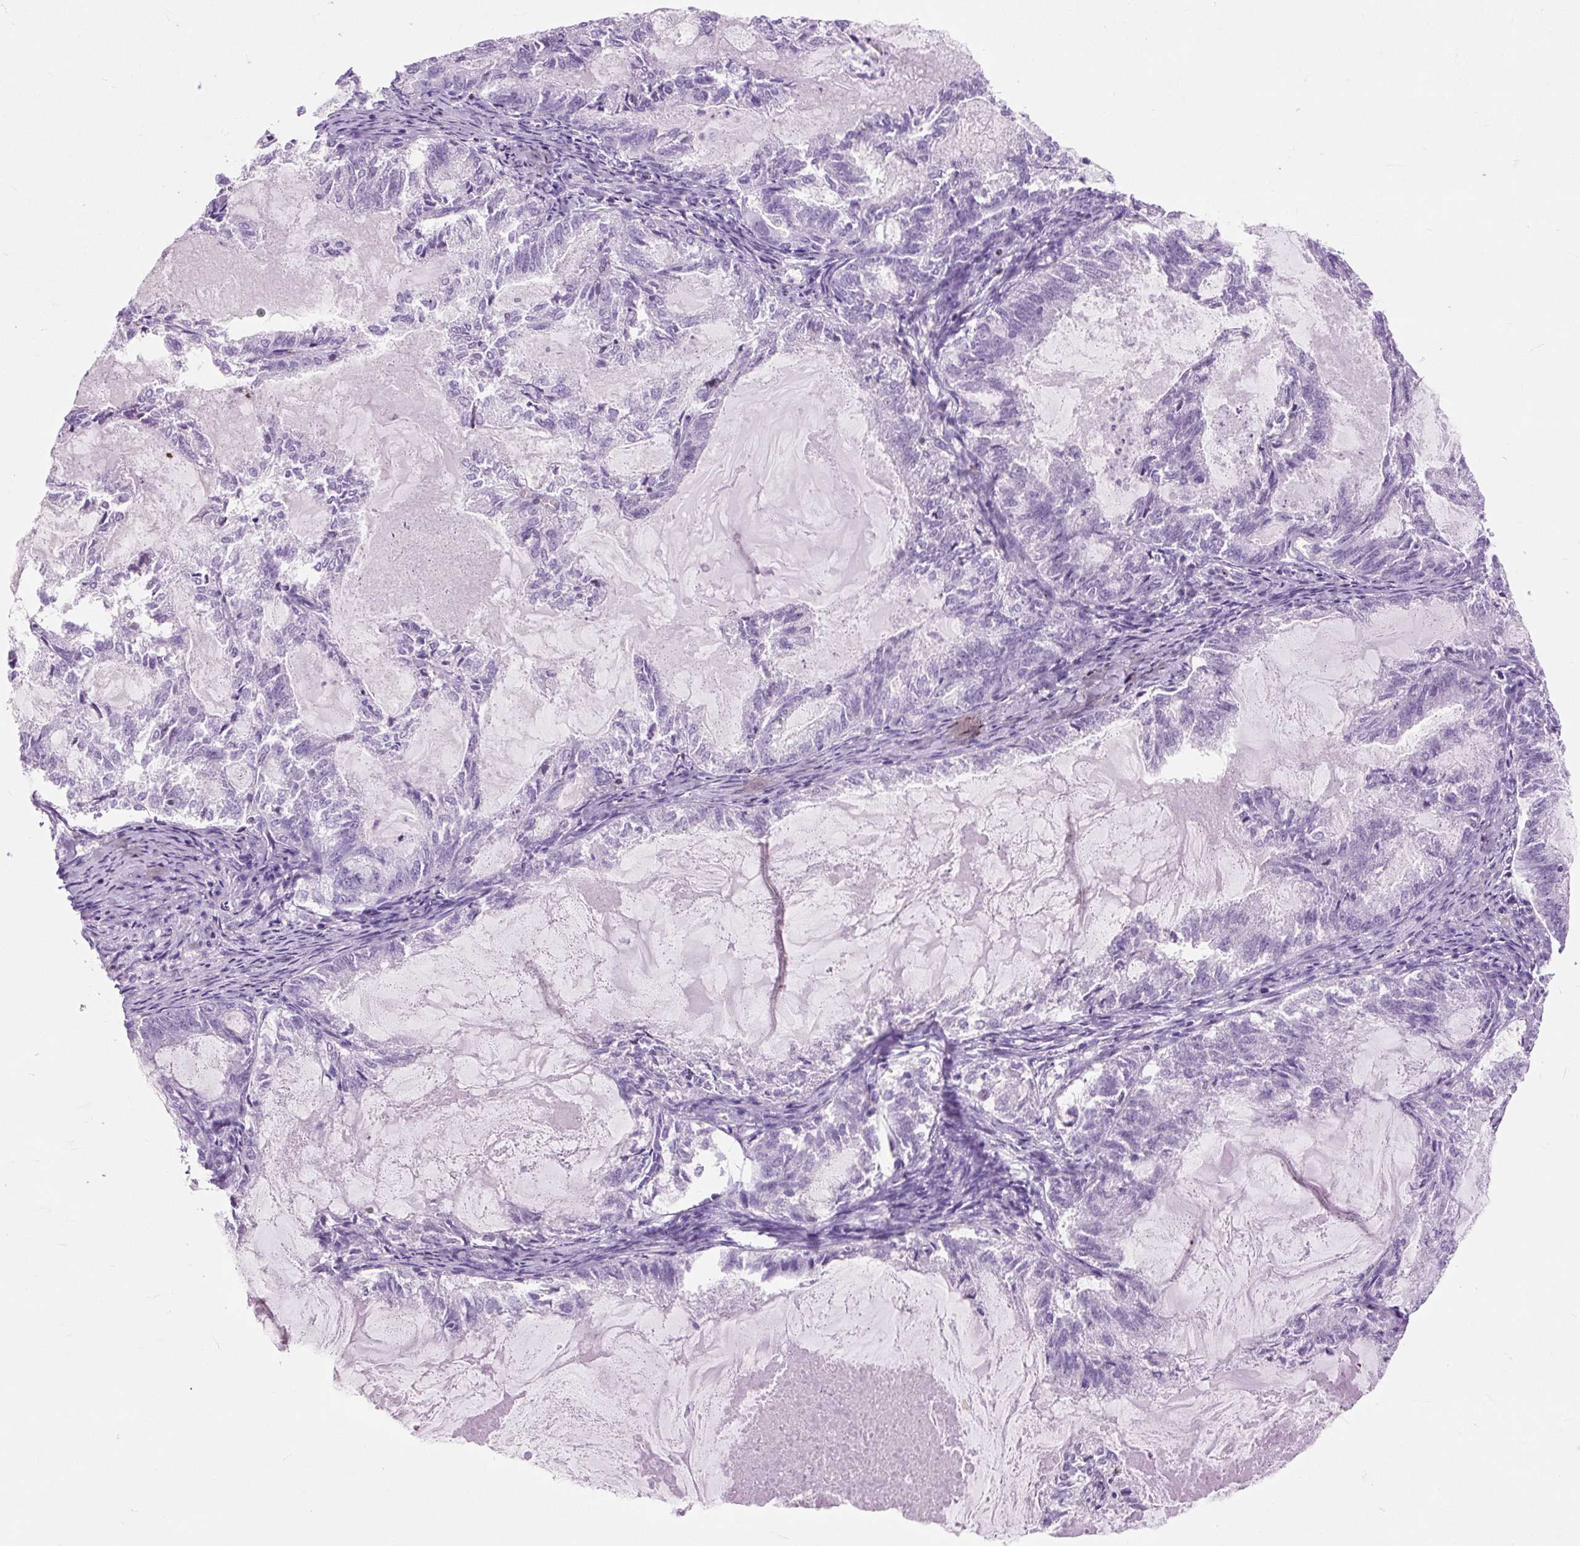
{"staining": {"intensity": "negative", "quantity": "none", "location": "none"}, "tissue": "endometrial cancer", "cell_type": "Tumor cells", "image_type": "cancer", "snomed": [{"axis": "morphology", "description": "Adenocarcinoma, NOS"}, {"axis": "topography", "description": "Endometrium"}], "caption": "DAB immunohistochemical staining of adenocarcinoma (endometrial) demonstrates no significant expression in tumor cells.", "gene": "OR10A7", "patient": {"sex": "female", "age": 86}}